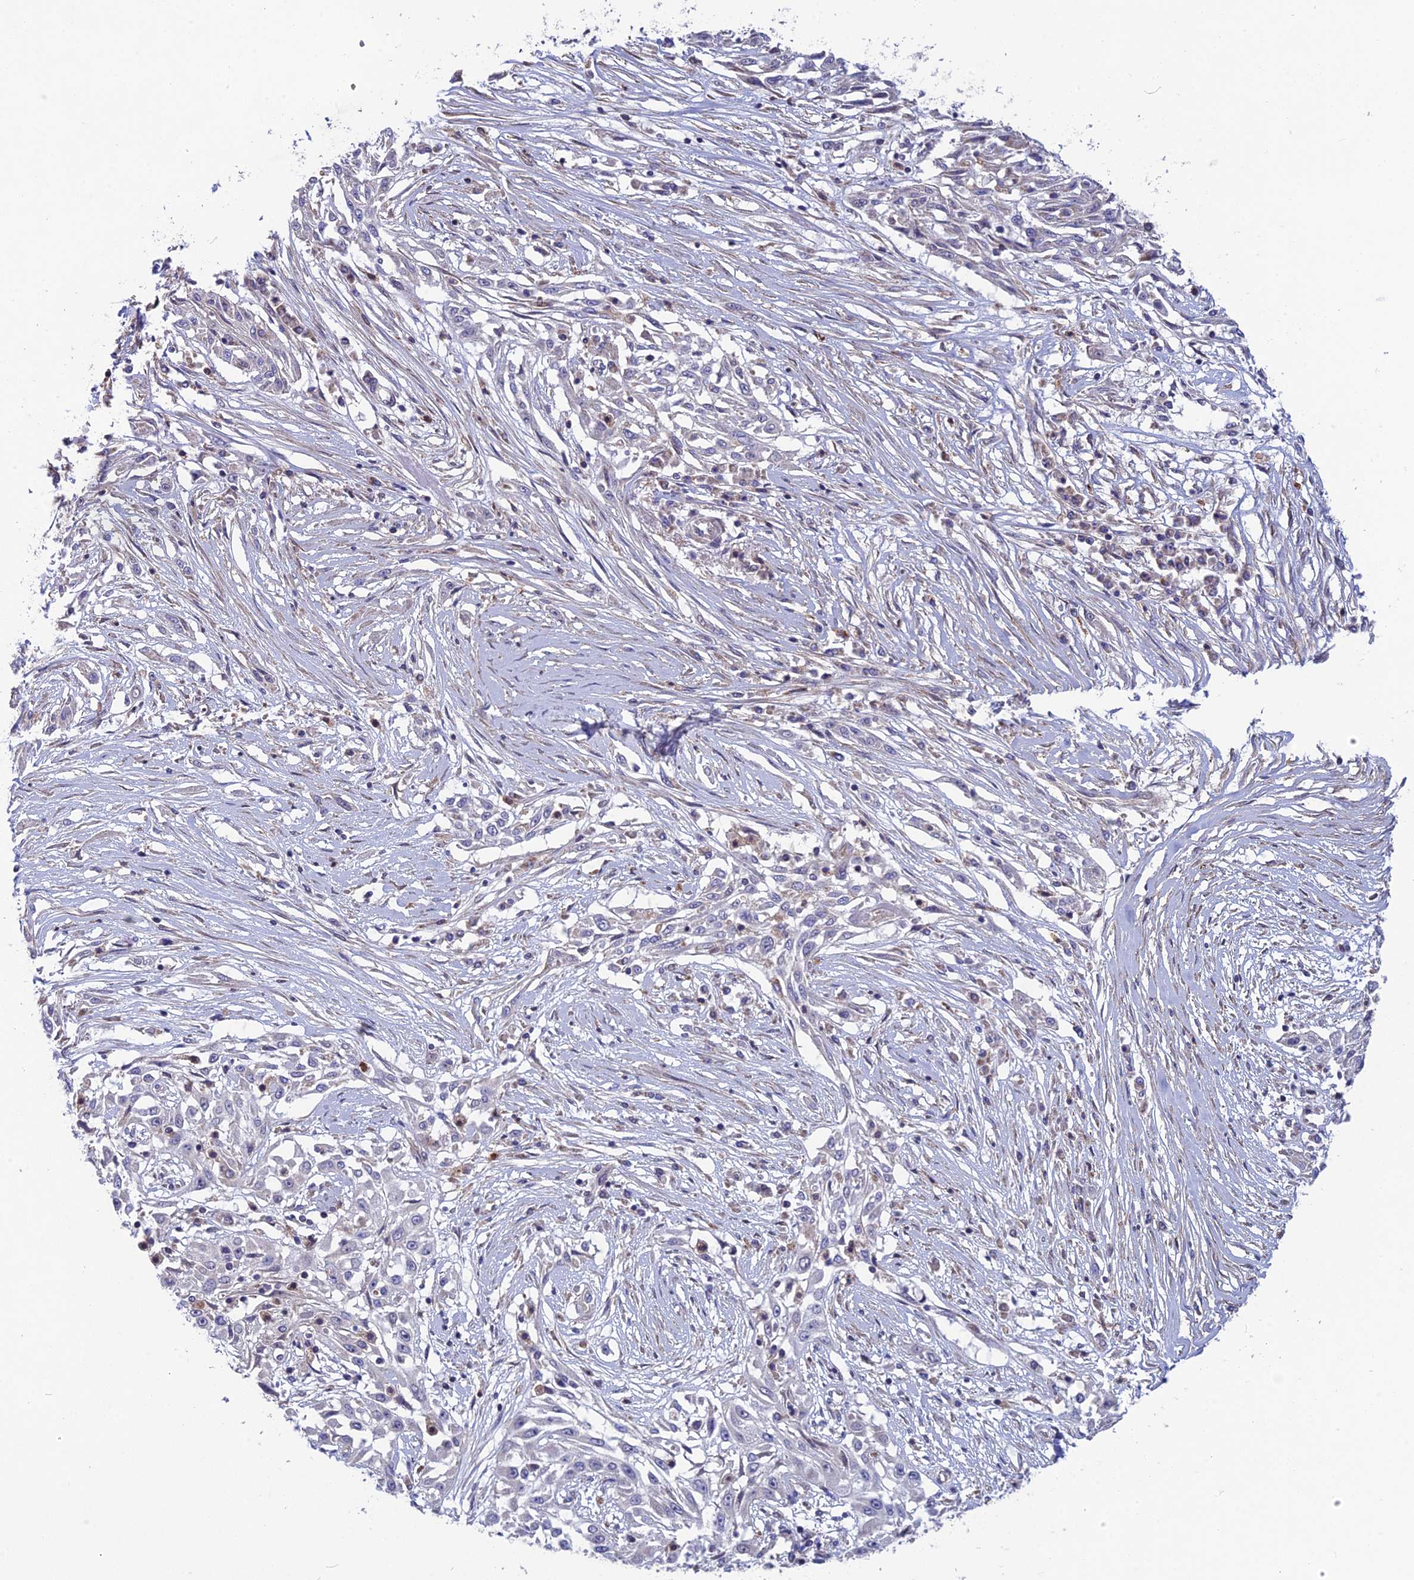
{"staining": {"intensity": "negative", "quantity": "none", "location": "none"}, "tissue": "skin cancer", "cell_type": "Tumor cells", "image_type": "cancer", "snomed": [{"axis": "morphology", "description": "Squamous cell carcinoma, NOS"}, {"axis": "morphology", "description": "Squamous cell carcinoma, metastatic, NOS"}, {"axis": "topography", "description": "Skin"}, {"axis": "topography", "description": "Lymph node"}], "caption": "Tumor cells are negative for brown protein staining in skin metastatic squamous cell carcinoma. Brightfield microscopy of immunohistochemistry (IHC) stained with DAB (3,3'-diaminobenzidine) (brown) and hematoxylin (blue), captured at high magnification.", "gene": "BLTP2", "patient": {"sex": "male", "age": 75}}